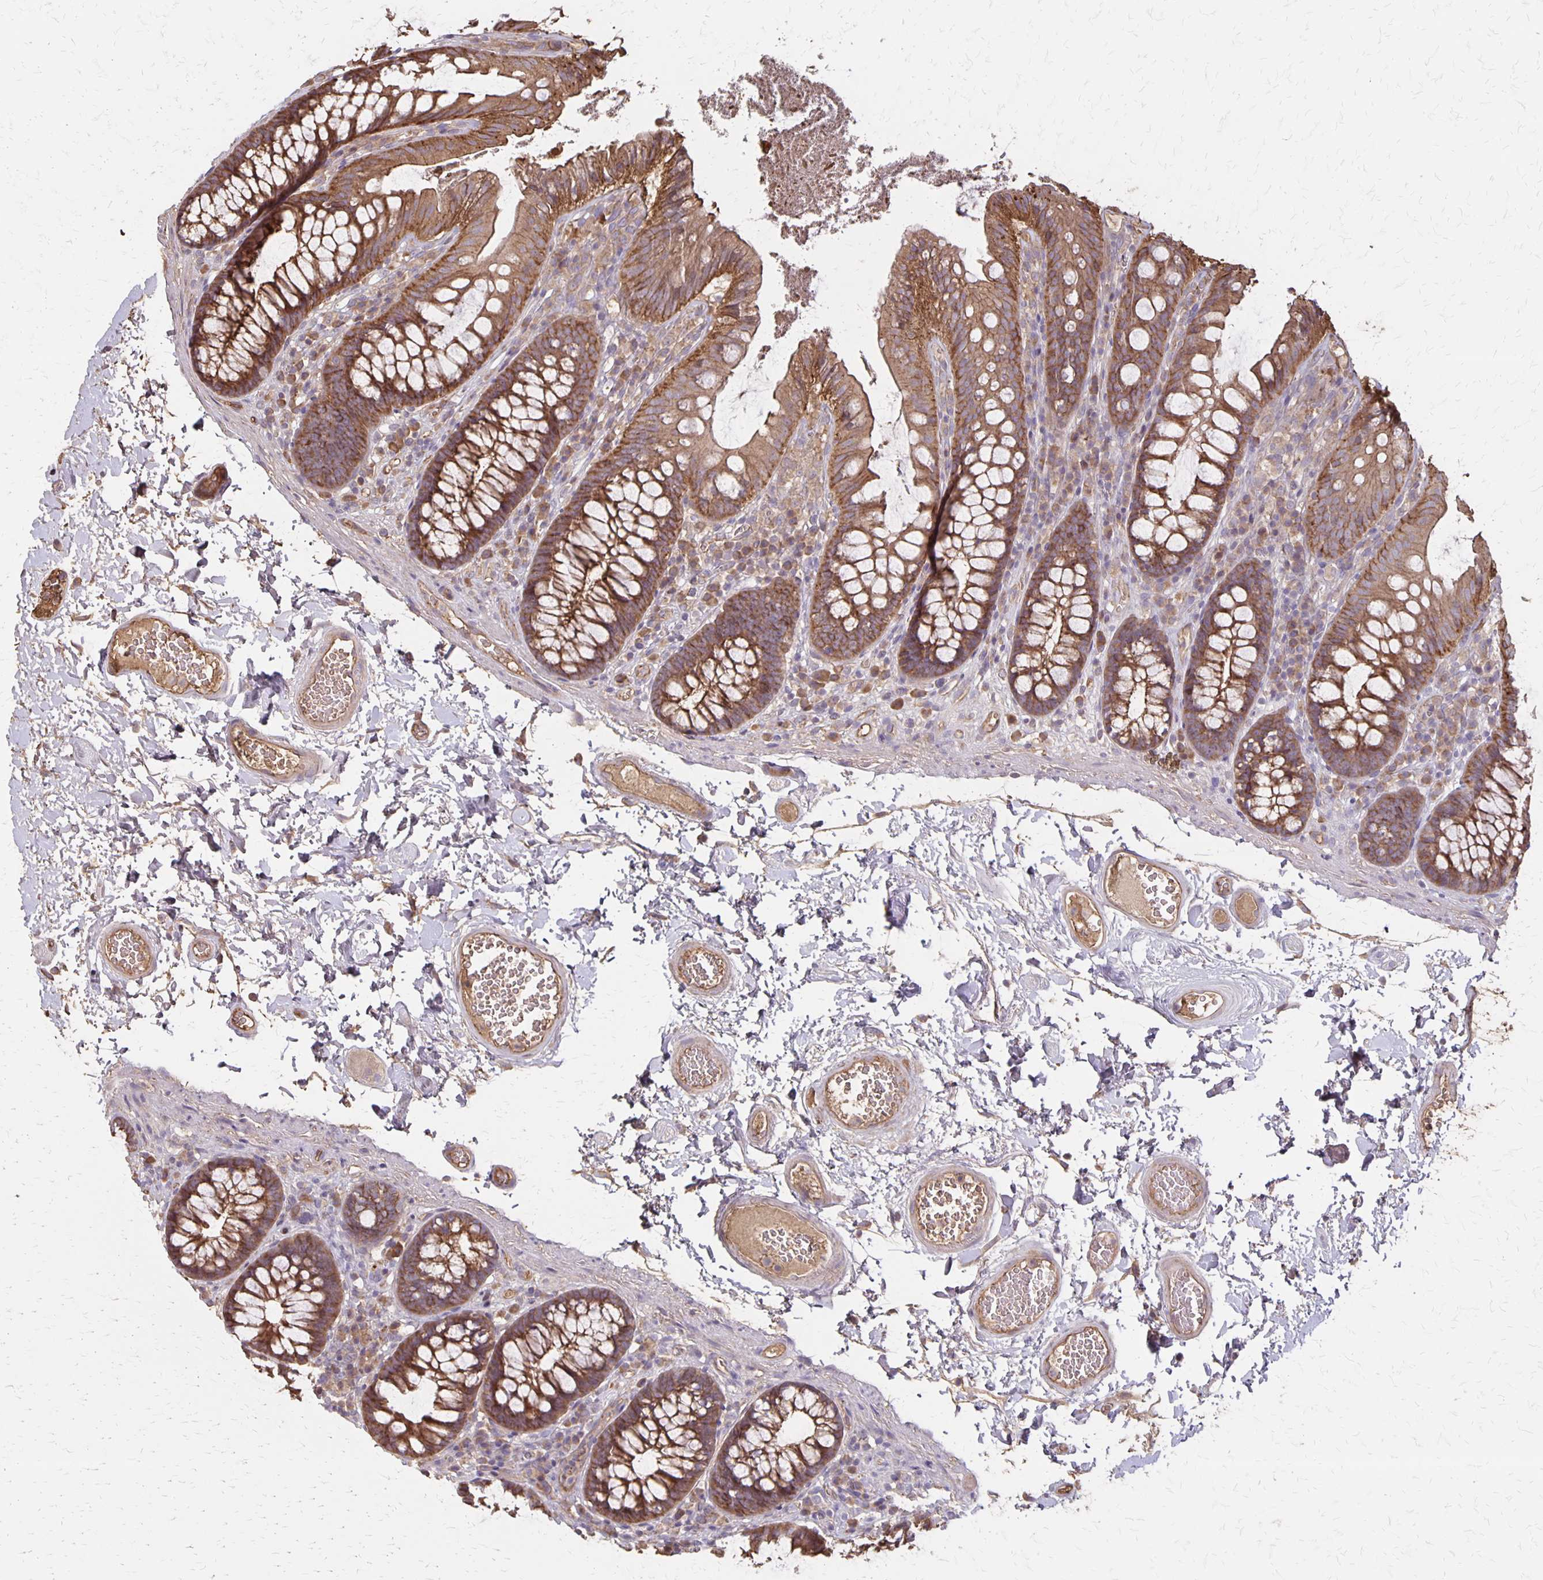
{"staining": {"intensity": "moderate", "quantity": ">75%", "location": "cytoplasmic/membranous"}, "tissue": "colon", "cell_type": "Endothelial cells", "image_type": "normal", "snomed": [{"axis": "morphology", "description": "Normal tissue, NOS"}, {"axis": "topography", "description": "Colon"}, {"axis": "topography", "description": "Peripheral nerve tissue"}], "caption": "Protein analysis of normal colon displays moderate cytoplasmic/membranous expression in about >75% of endothelial cells. Nuclei are stained in blue.", "gene": "PROM2", "patient": {"sex": "male", "age": 84}}